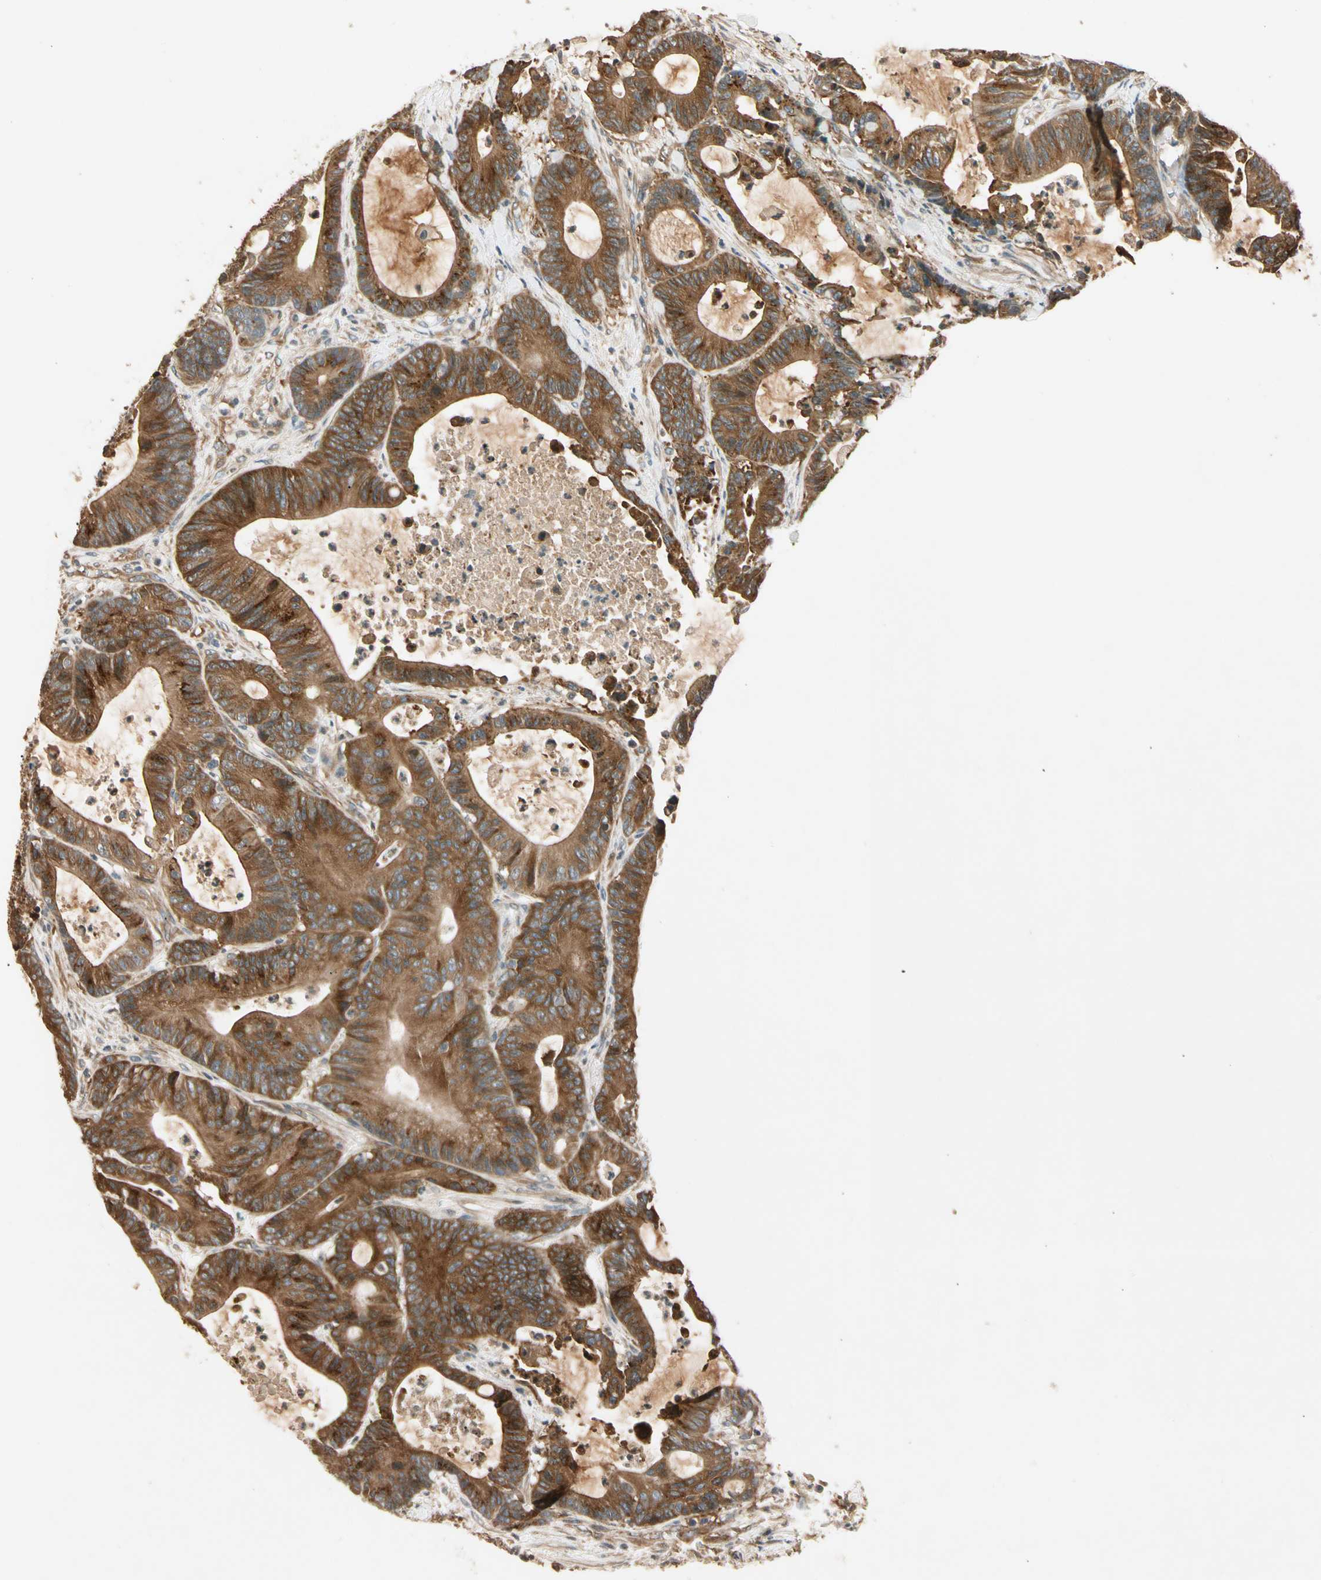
{"staining": {"intensity": "moderate", "quantity": "25%-75%", "location": "cytoplasmic/membranous"}, "tissue": "colorectal cancer", "cell_type": "Tumor cells", "image_type": "cancer", "snomed": [{"axis": "morphology", "description": "Adenocarcinoma, NOS"}, {"axis": "topography", "description": "Colon"}], "caption": "A high-resolution photomicrograph shows IHC staining of colorectal cancer, which displays moderate cytoplasmic/membranous positivity in about 25%-75% of tumor cells.", "gene": "ROCK2", "patient": {"sex": "female", "age": 84}}